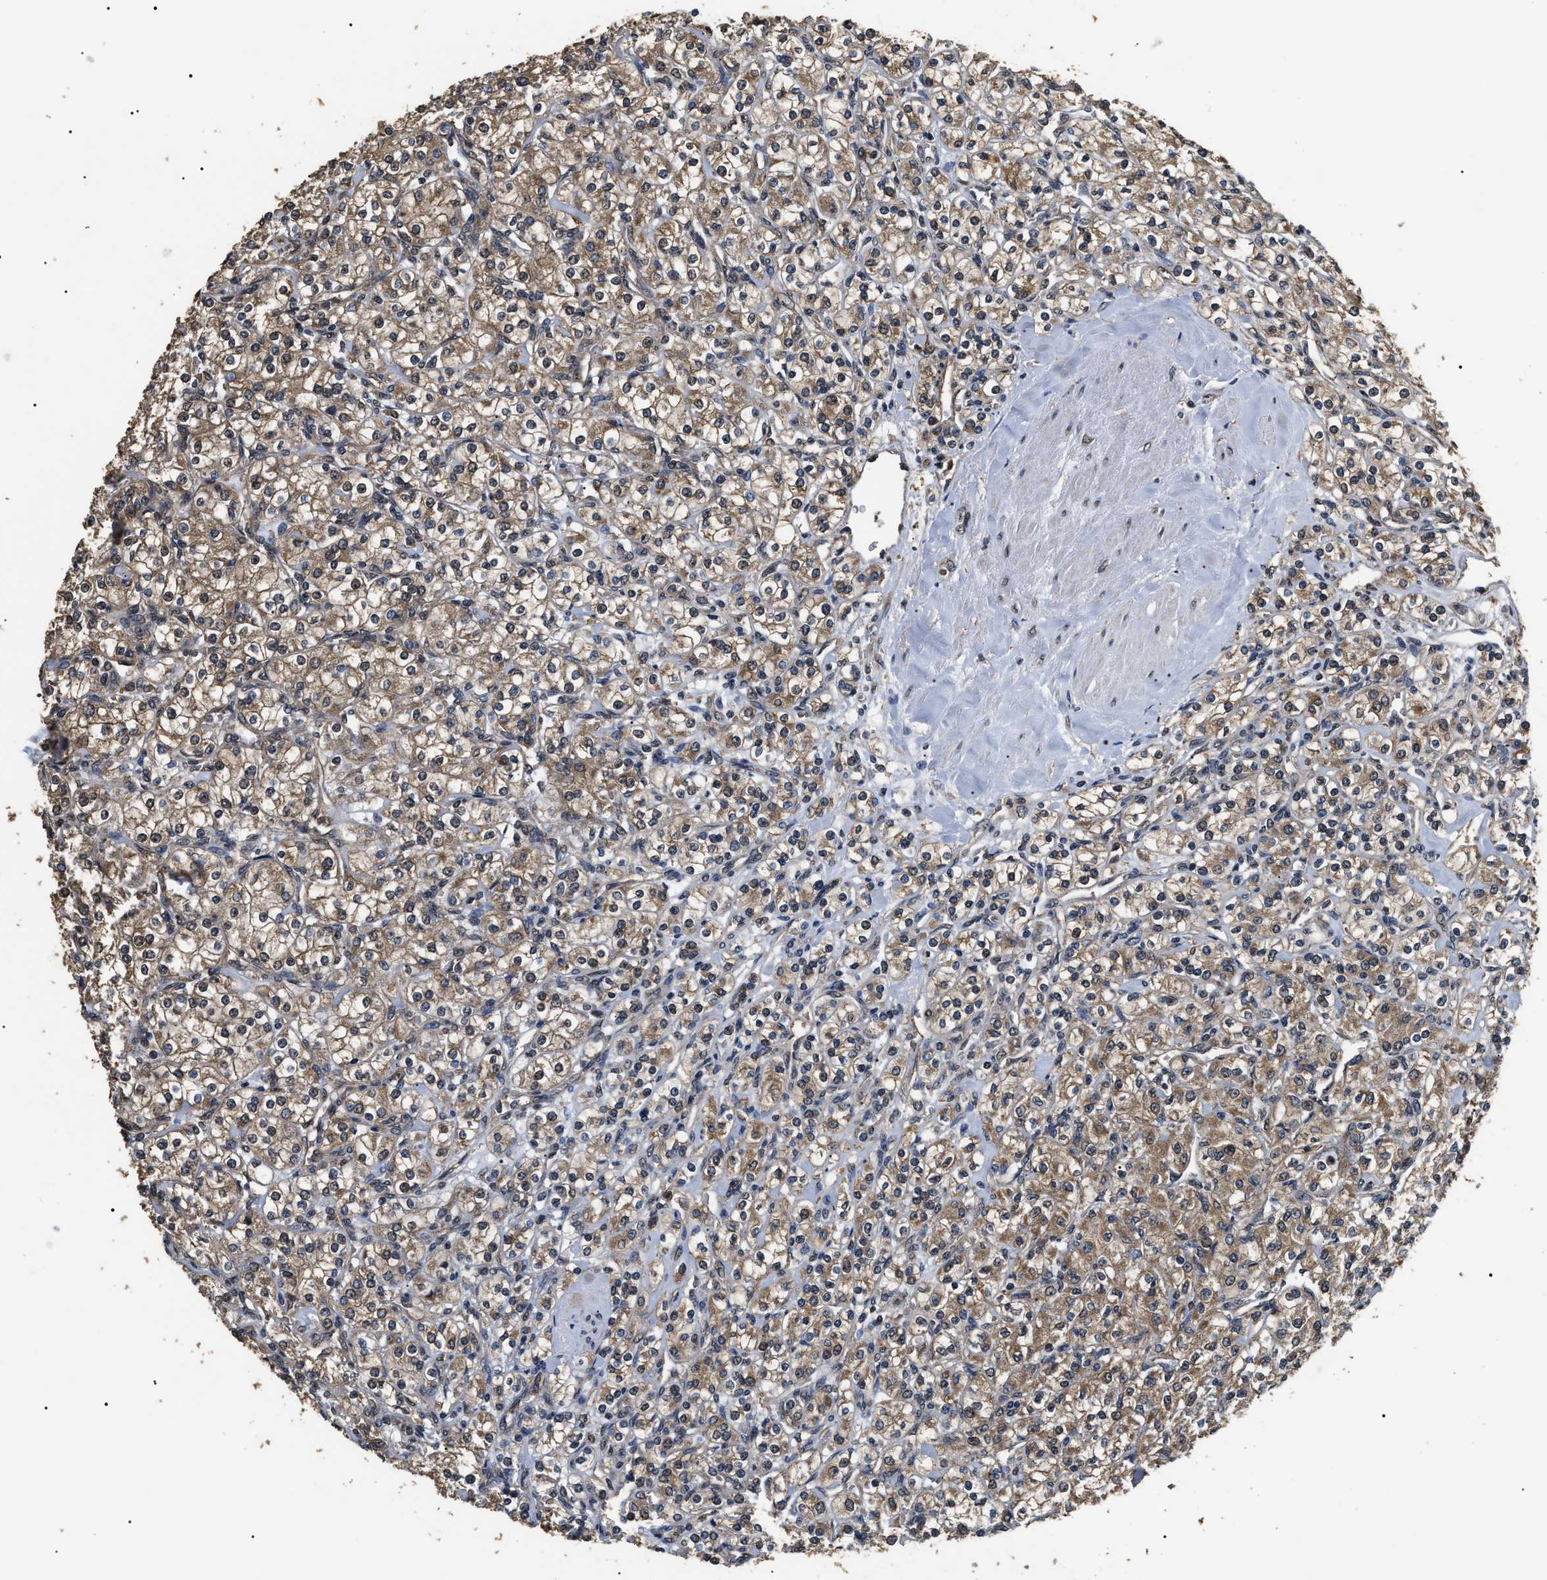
{"staining": {"intensity": "moderate", "quantity": ">75%", "location": "cytoplasmic/membranous"}, "tissue": "renal cancer", "cell_type": "Tumor cells", "image_type": "cancer", "snomed": [{"axis": "morphology", "description": "Adenocarcinoma, NOS"}, {"axis": "topography", "description": "Kidney"}], "caption": "An image of renal cancer stained for a protein shows moderate cytoplasmic/membranous brown staining in tumor cells.", "gene": "PSMD8", "patient": {"sex": "male", "age": 77}}